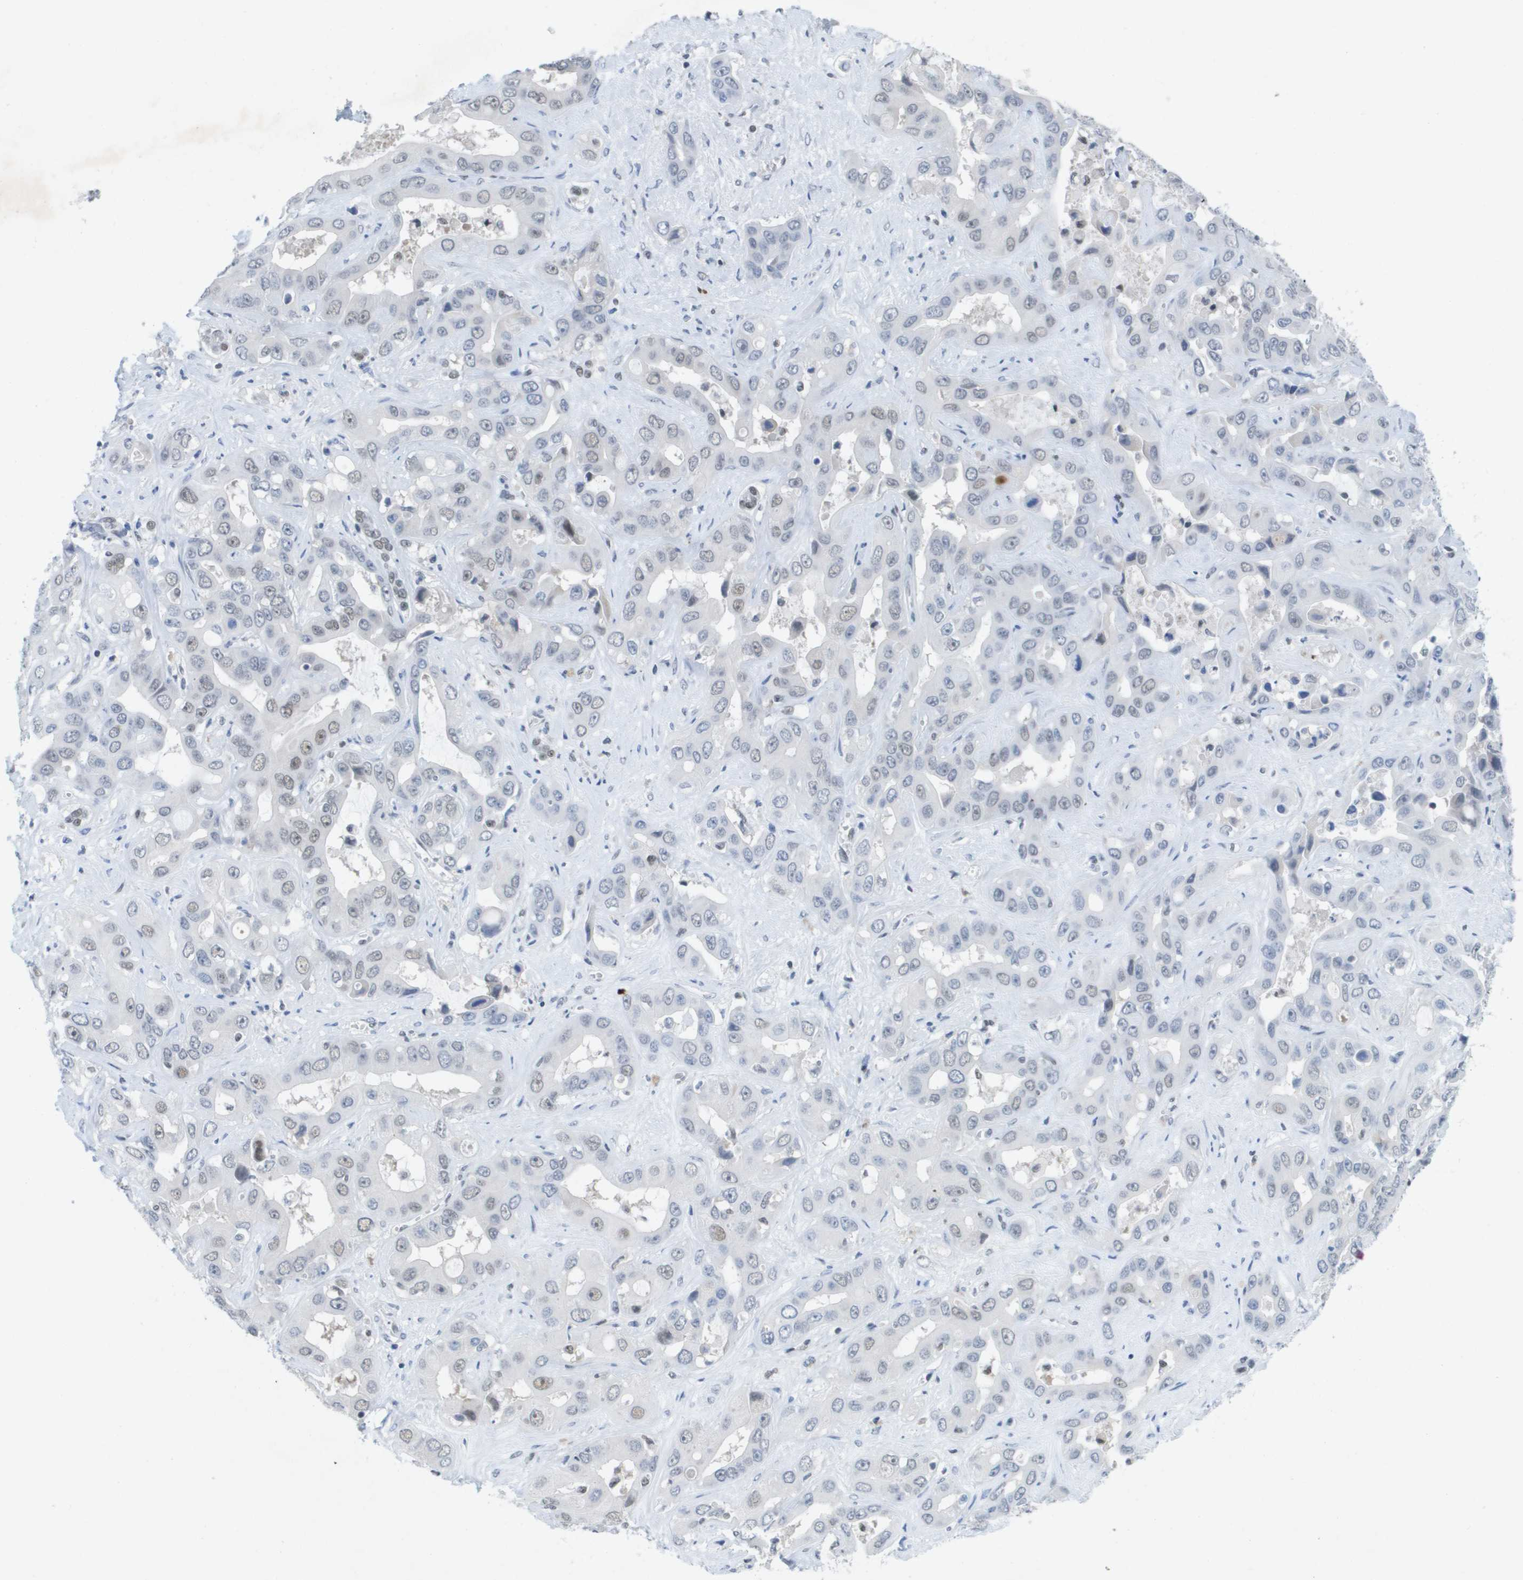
{"staining": {"intensity": "negative", "quantity": "none", "location": "none"}, "tissue": "liver cancer", "cell_type": "Tumor cells", "image_type": "cancer", "snomed": [{"axis": "morphology", "description": "Cholangiocarcinoma"}, {"axis": "topography", "description": "Liver"}], "caption": "IHC image of liver cancer stained for a protein (brown), which shows no expression in tumor cells.", "gene": "TP53RK", "patient": {"sex": "female", "age": 52}}